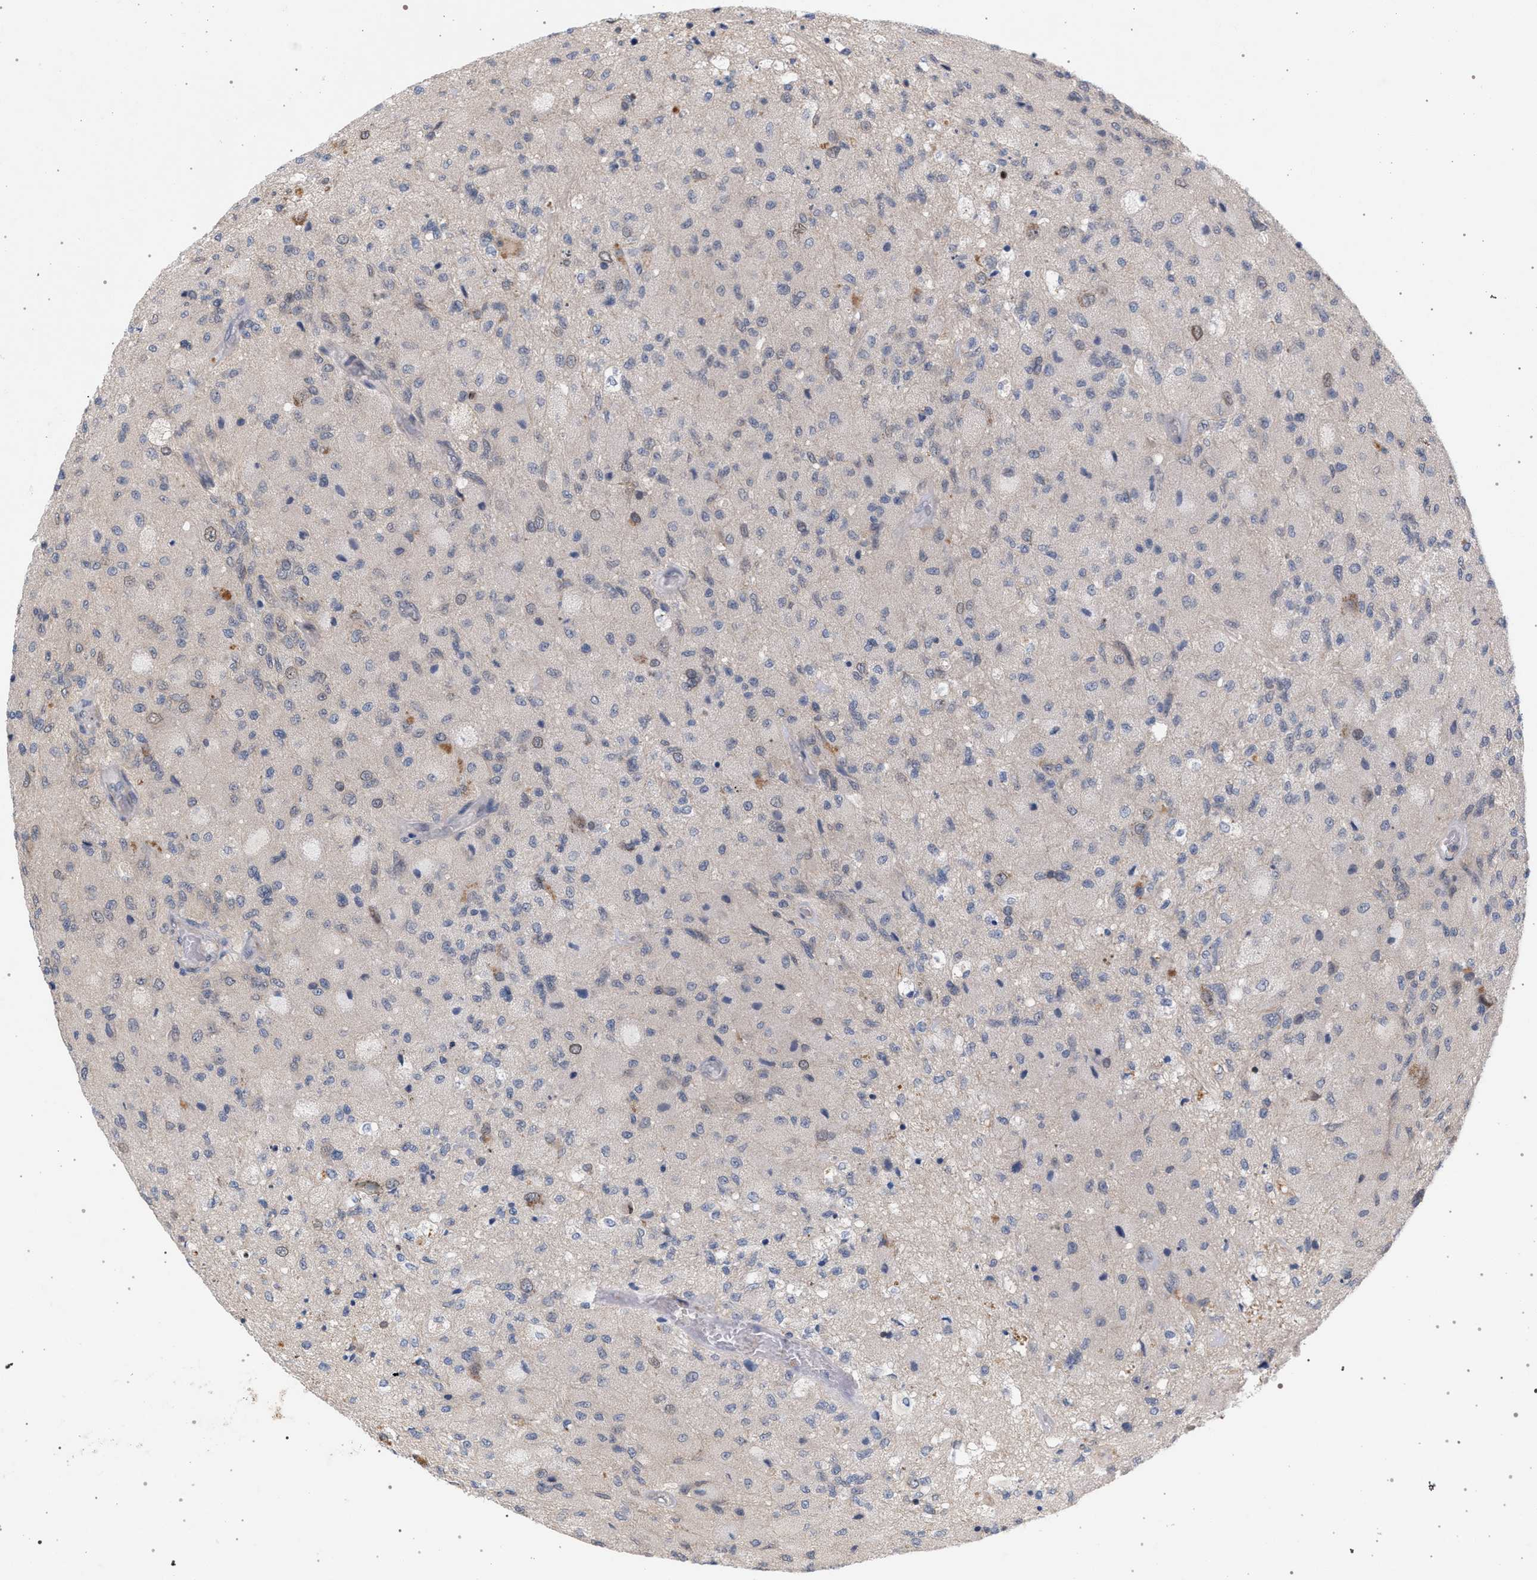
{"staining": {"intensity": "negative", "quantity": "none", "location": "none"}, "tissue": "glioma", "cell_type": "Tumor cells", "image_type": "cancer", "snomed": [{"axis": "morphology", "description": "Normal tissue, NOS"}, {"axis": "morphology", "description": "Glioma, malignant, High grade"}, {"axis": "topography", "description": "Cerebral cortex"}], "caption": "Immunohistochemistry (IHC) image of human glioma stained for a protein (brown), which displays no positivity in tumor cells. (Stains: DAB (3,3'-diaminobenzidine) immunohistochemistry (IHC) with hematoxylin counter stain, Microscopy: brightfield microscopy at high magnification).", "gene": "ARPC5L", "patient": {"sex": "male", "age": 77}}